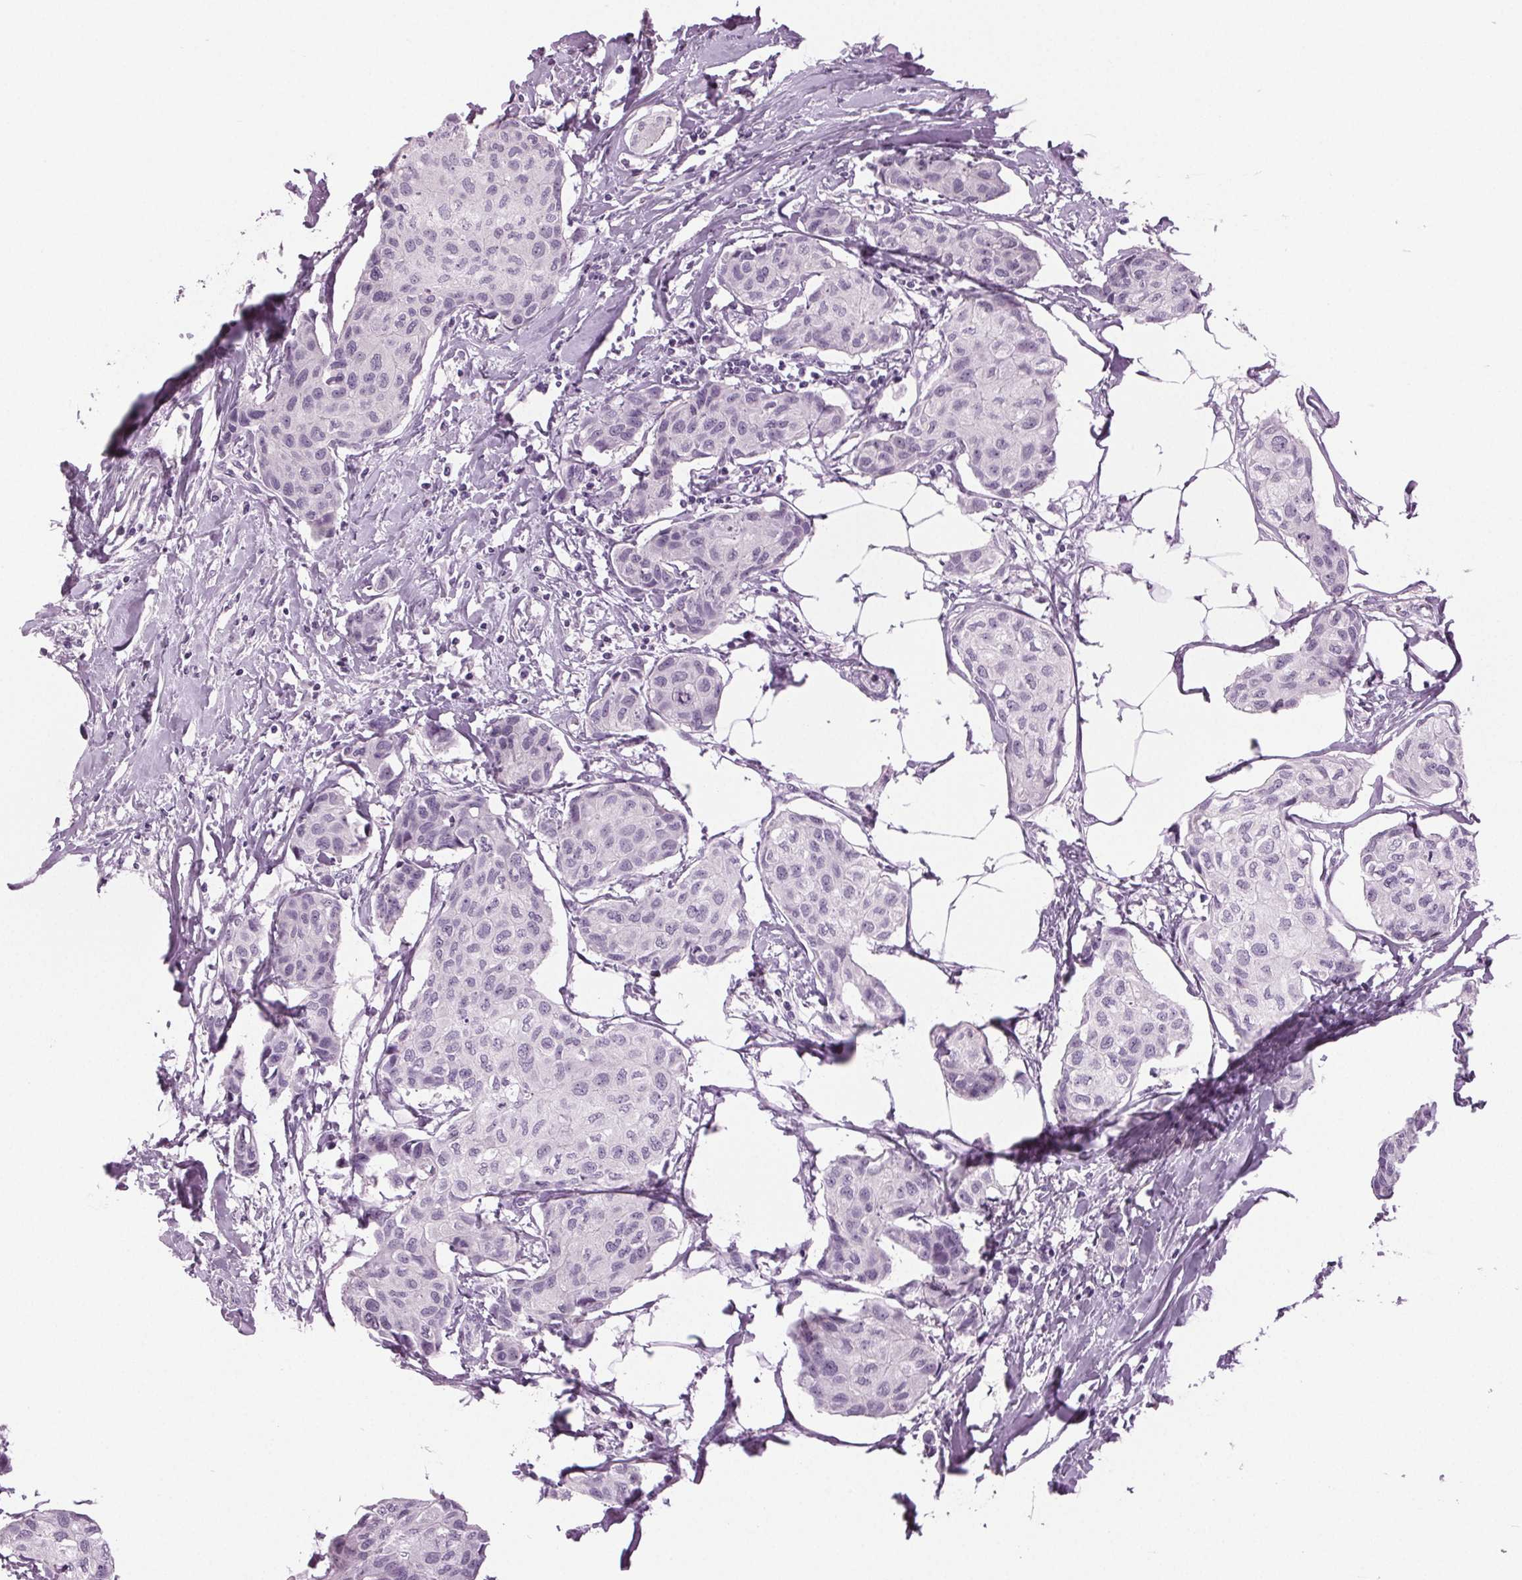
{"staining": {"intensity": "negative", "quantity": "none", "location": "none"}, "tissue": "breast cancer", "cell_type": "Tumor cells", "image_type": "cancer", "snomed": [{"axis": "morphology", "description": "Duct carcinoma"}, {"axis": "topography", "description": "Breast"}], "caption": "Immunohistochemistry of human breast cancer (intraductal carcinoma) demonstrates no staining in tumor cells.", "gene": "DNAH12", "patient": {"sex": "female", "age": 80}}